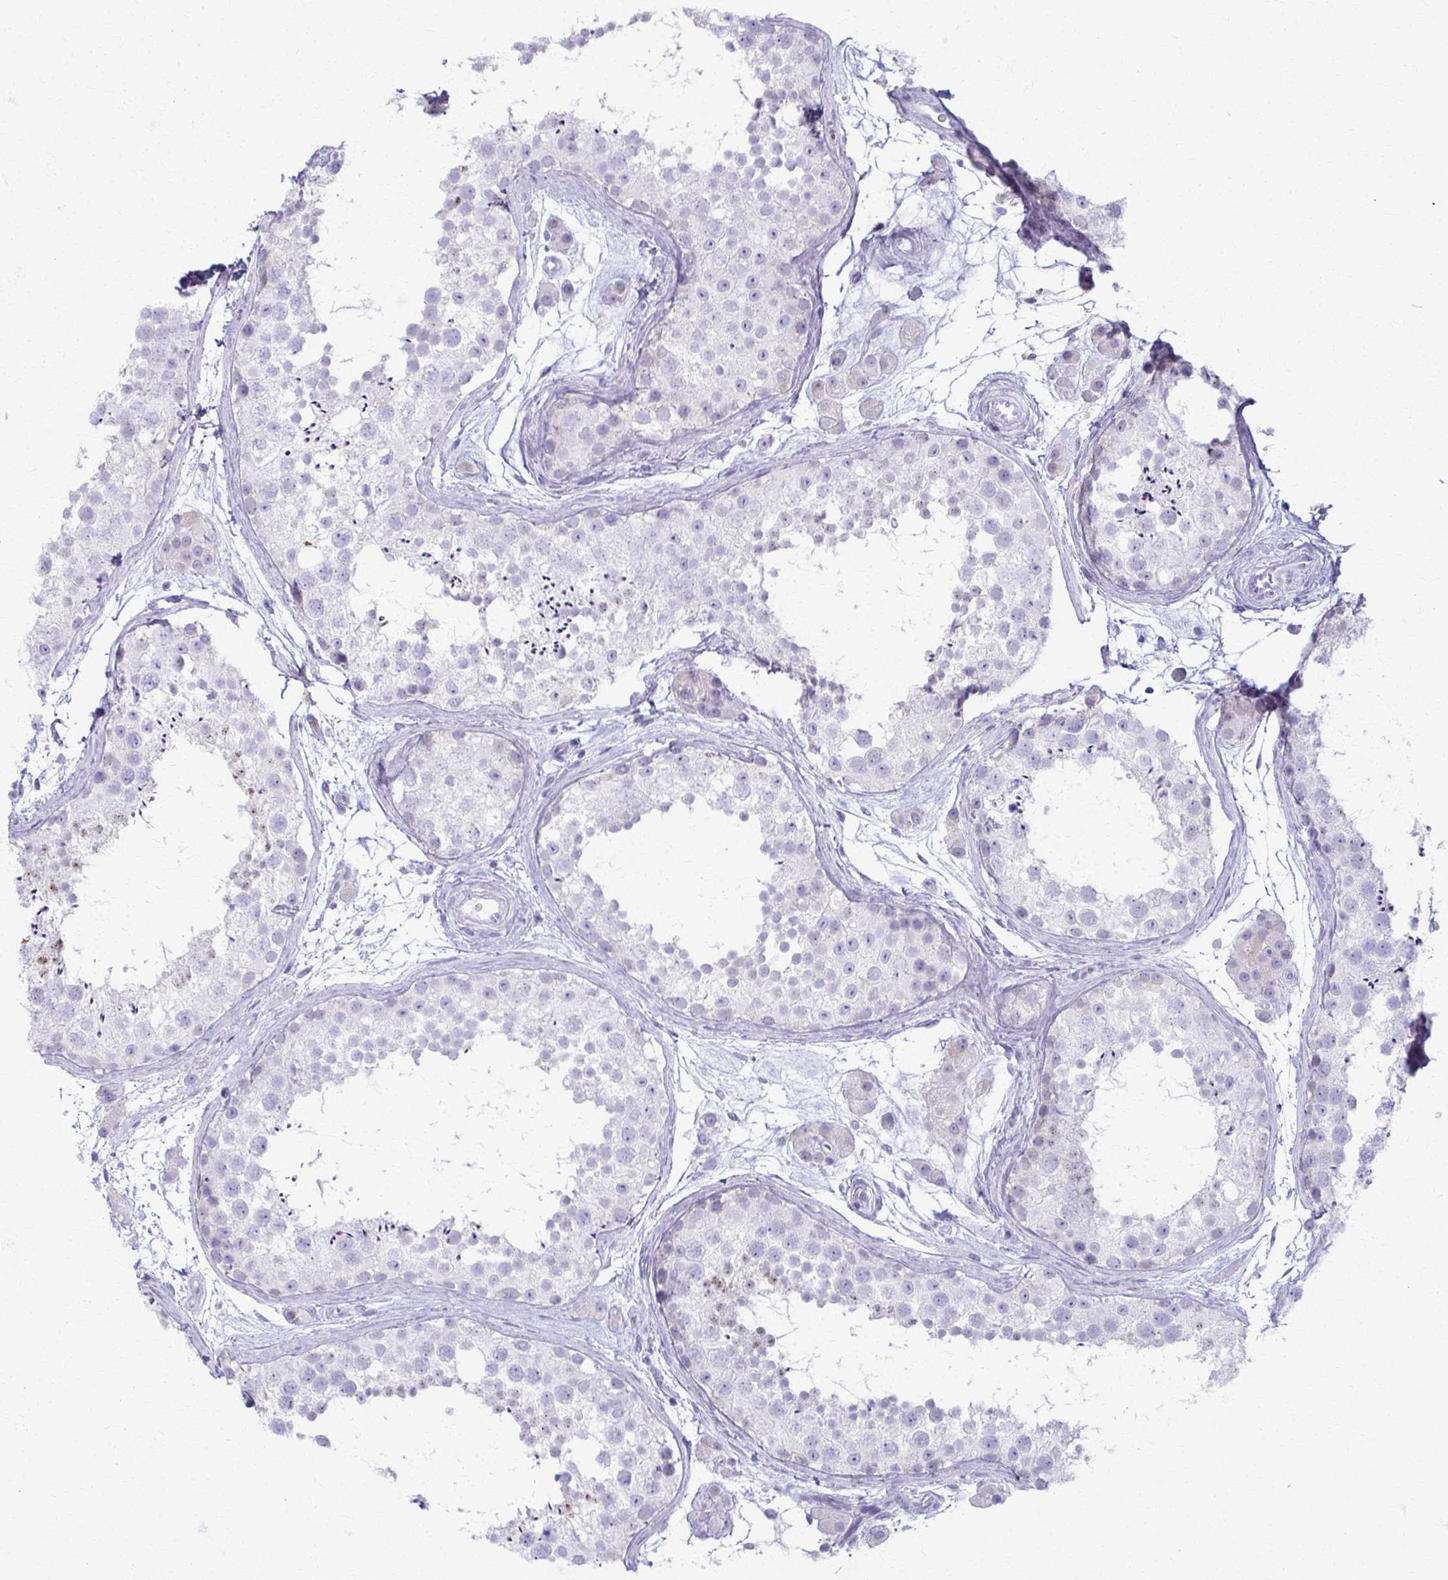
{"staining": {"intensity": "negative", "quantity": "none", "location": "none"}, "tissue": "testis", "cell_type": "Cells in seminiferous ducts", "image_type": "normal", "snomed": [{"axis": "morphology", "description": "Normal tissue, NOS"}, {"axis": "topography", "description": "Testis"}], "caption": "This is an immunohistochemistry (IHC) micrograph of unremarkable human testis. There is no positivity in cells in seminiferous ducts.", "gene": "LDLRAP1", "patient": {"sex": "male", "age": 41}}